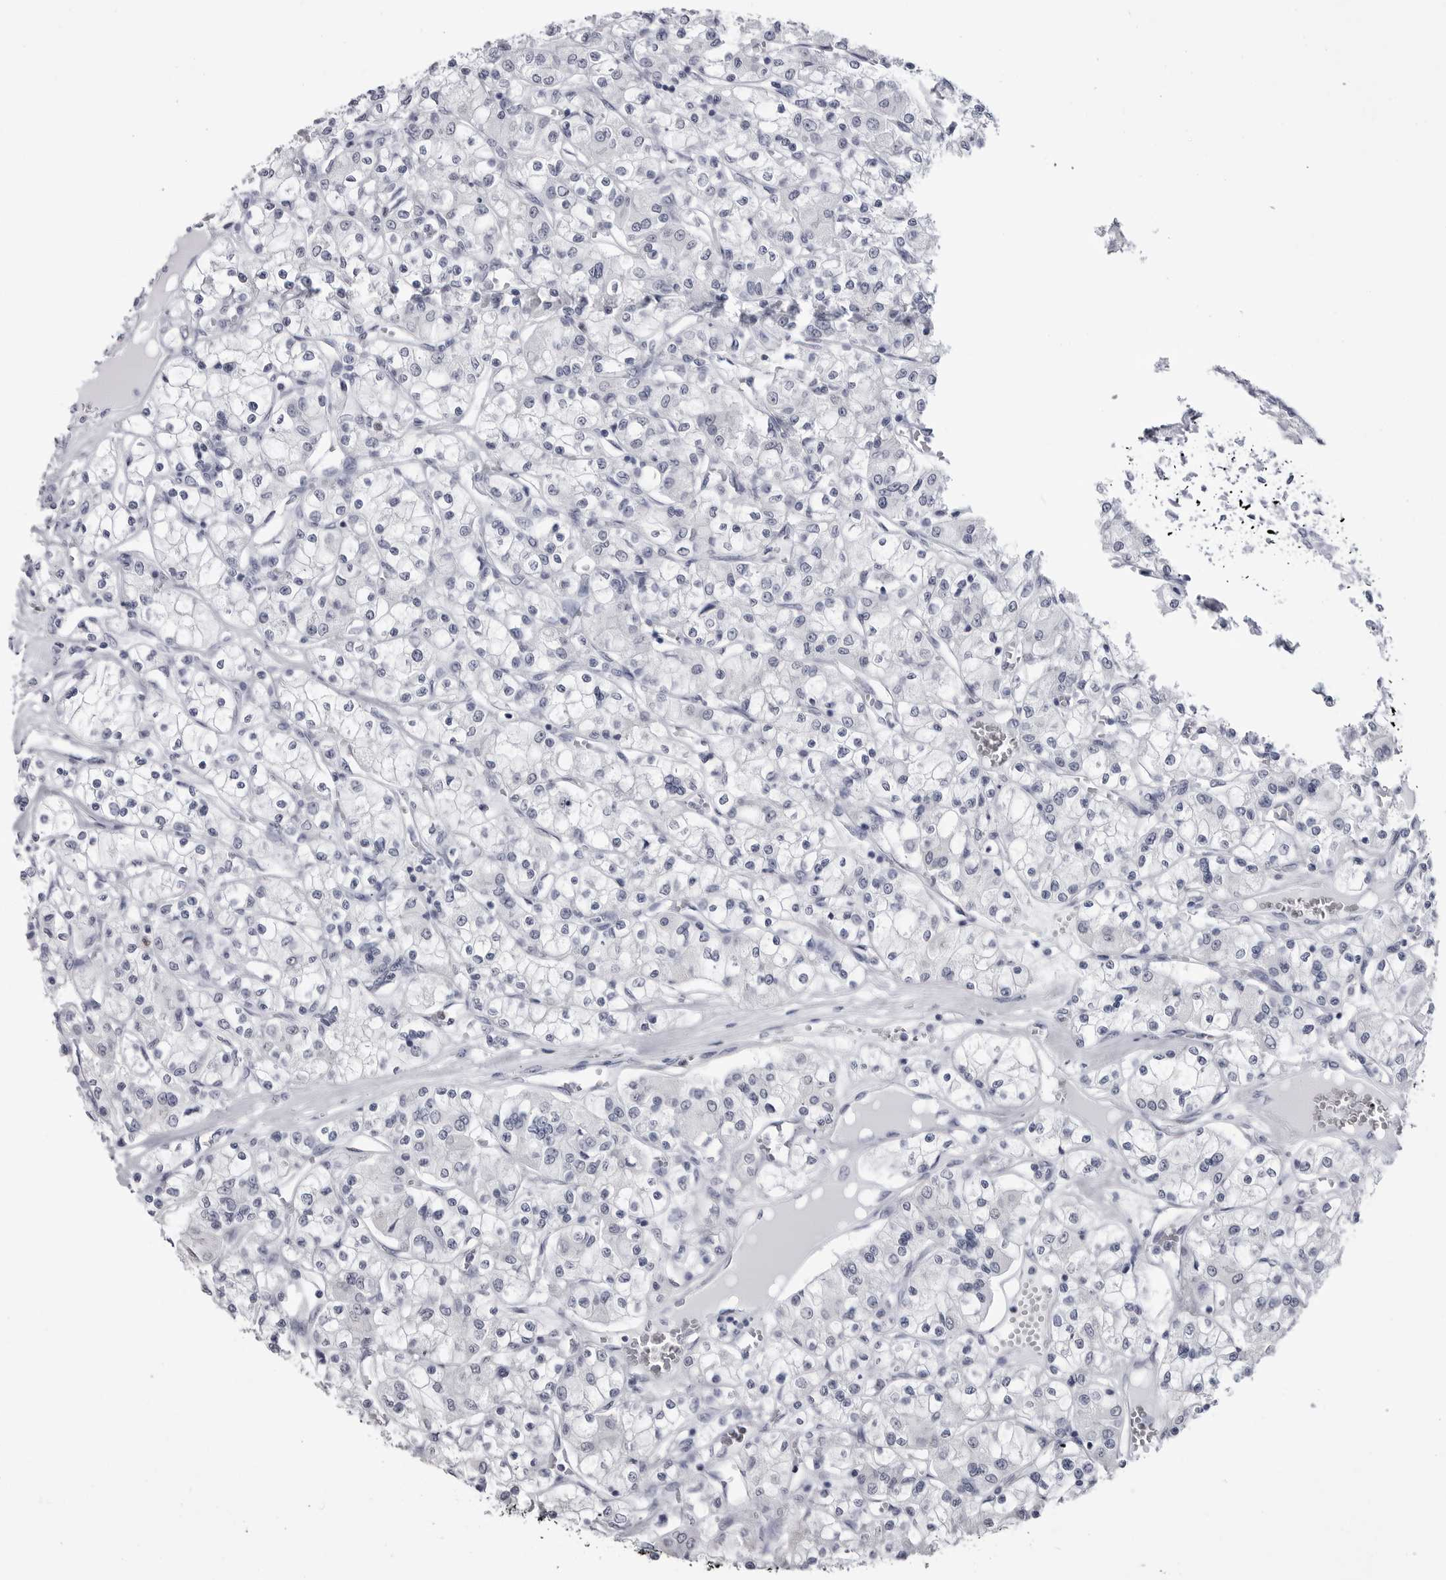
{"staining": {"intensity": "negative", "quantity": "none", "location": "none"}, "tissue": "renal cancer", "cell_type": "Tumor cells", "image_type": "cancer", "snomed": [{"axis": "morphology", "description": "Adenocarcinoma, NOS"}, {"axis": "topography", "description": "Kidney"}], "caption": "A histopathology image of human renal cancer is negative for staining in tumor cells.", "gene": "STAP2", "patient": {"sex": "female", "age": 59}}